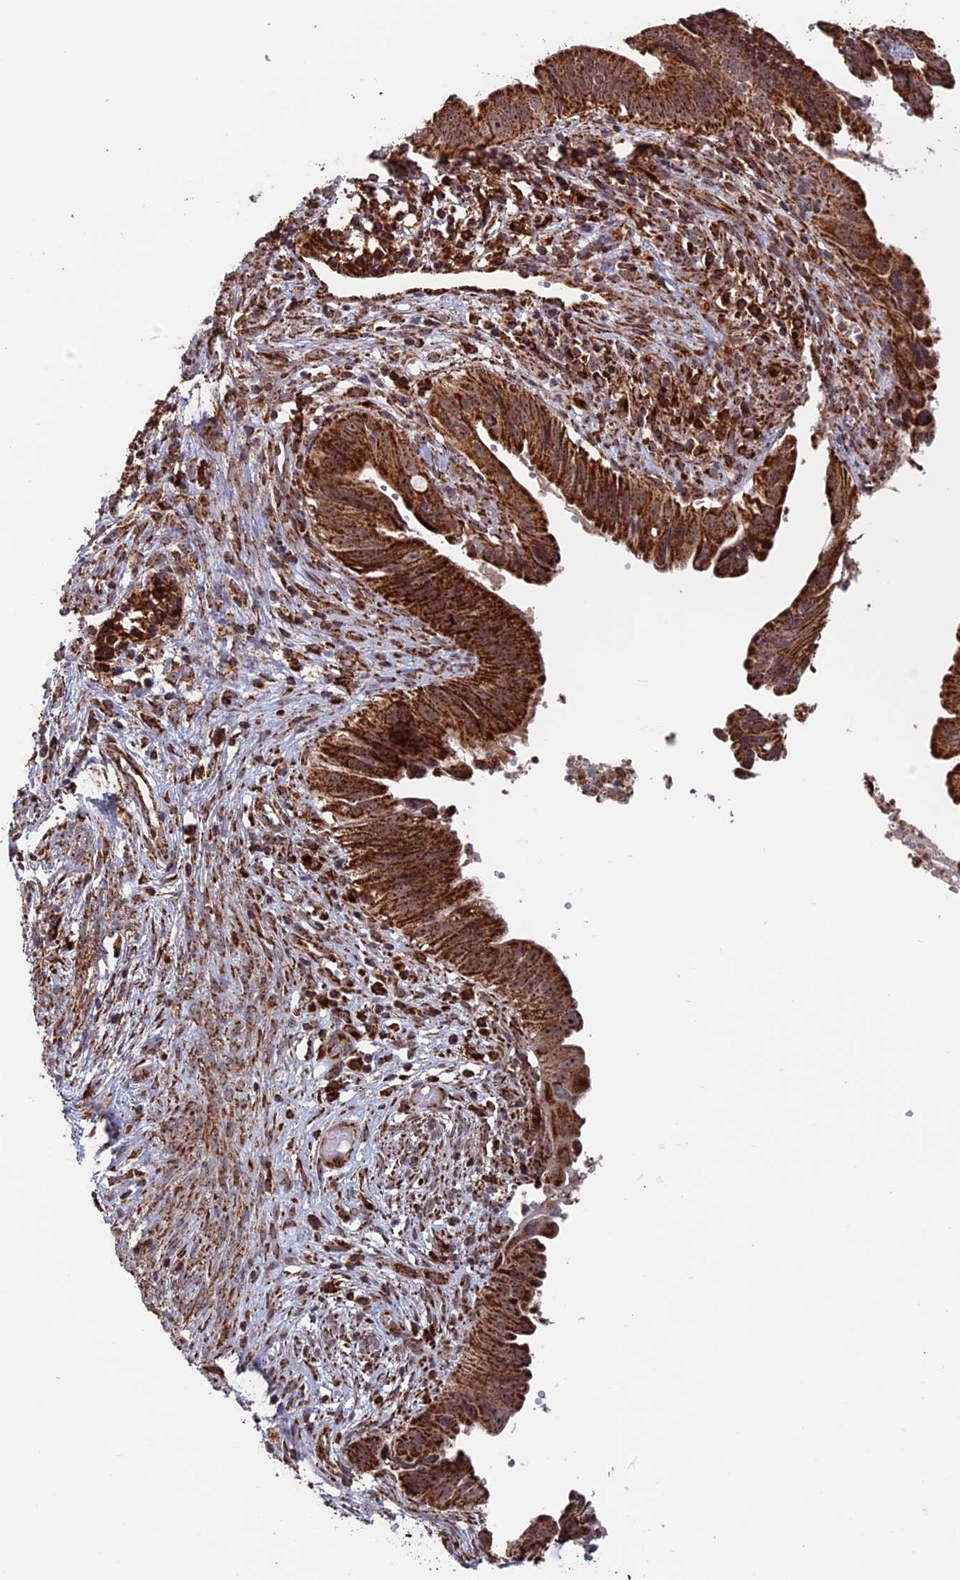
{"staining": {"intensity": "strong", "quantity": ">75%", "location": "cytoplasmic/membranous"}, "tissue": "cervical cancer", "cell_type": "Tumor cells", "image_type": "cancer", "snomed": [{"axis": "morphology", "description": "Adenocarcinoma, NOS"}, {"axis": "topography", "description": "Cervix"}], "caption": "Strong cytoplasmic/membranous expression is appreciated in about >75% of tumor cells in cervical cancer.", "gene": "DTYMK", "patient": {"sex": "female", "age": 42}}